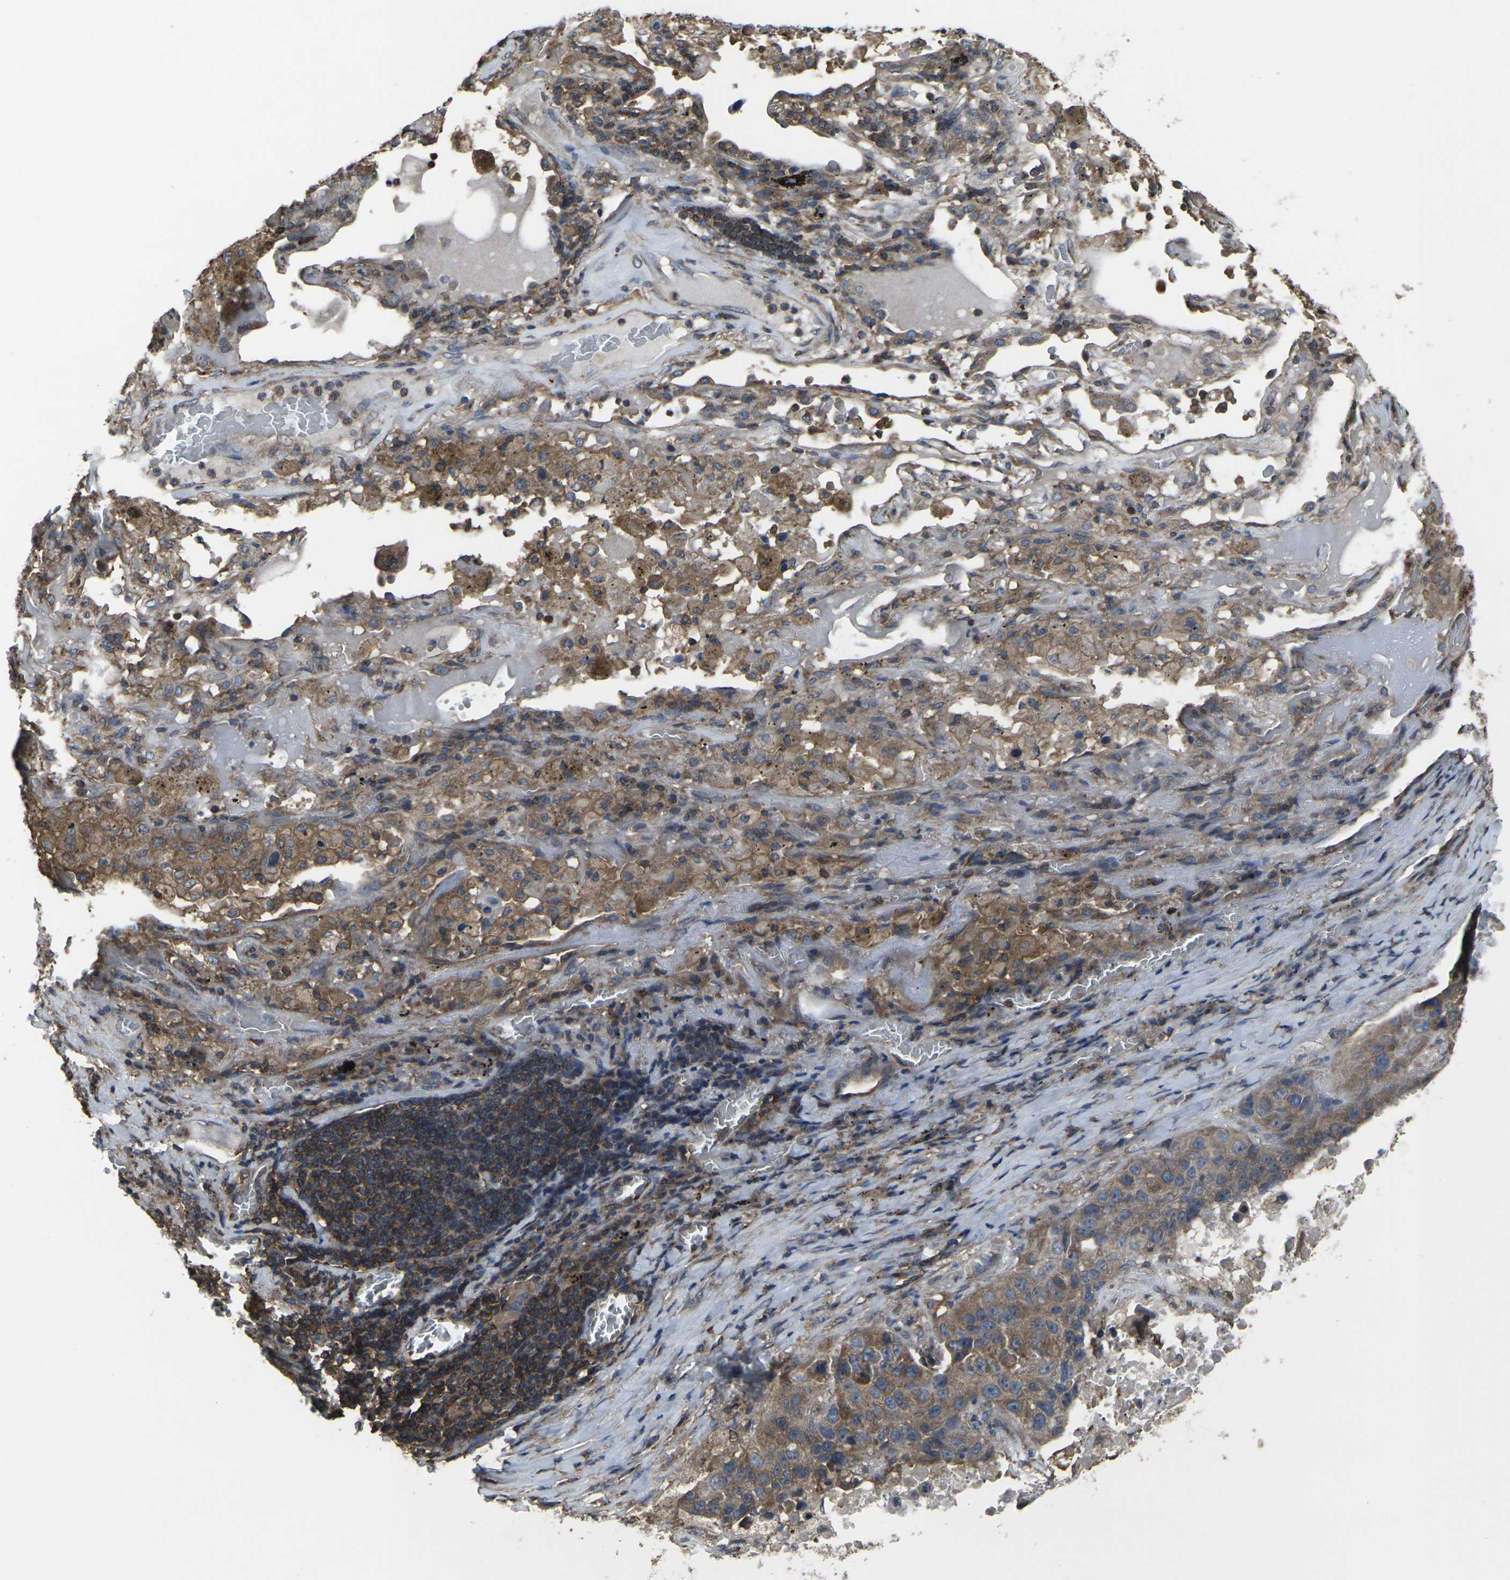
{"staining": {"intensity": "moderate", "quantity": ">75%", "location": "cytoplasmic/membranous"}, "tissue": "lung cancer", "cell_type": "Tumor cells", "image_type": "cancer", "snomed": [{"axis": "morphology", "description": "Squamous cell carcinoma, NOS"}, {"axis": "topography", "description": "Lung"}], "caption": "Human lung cancer stained for a protein (brown) demonstrates moderate cytoplasmic/membranous positive staining in about >75% of tumor cells.", "gene": "PRKACB", "patient": {"sex": "male", "age": 57}}